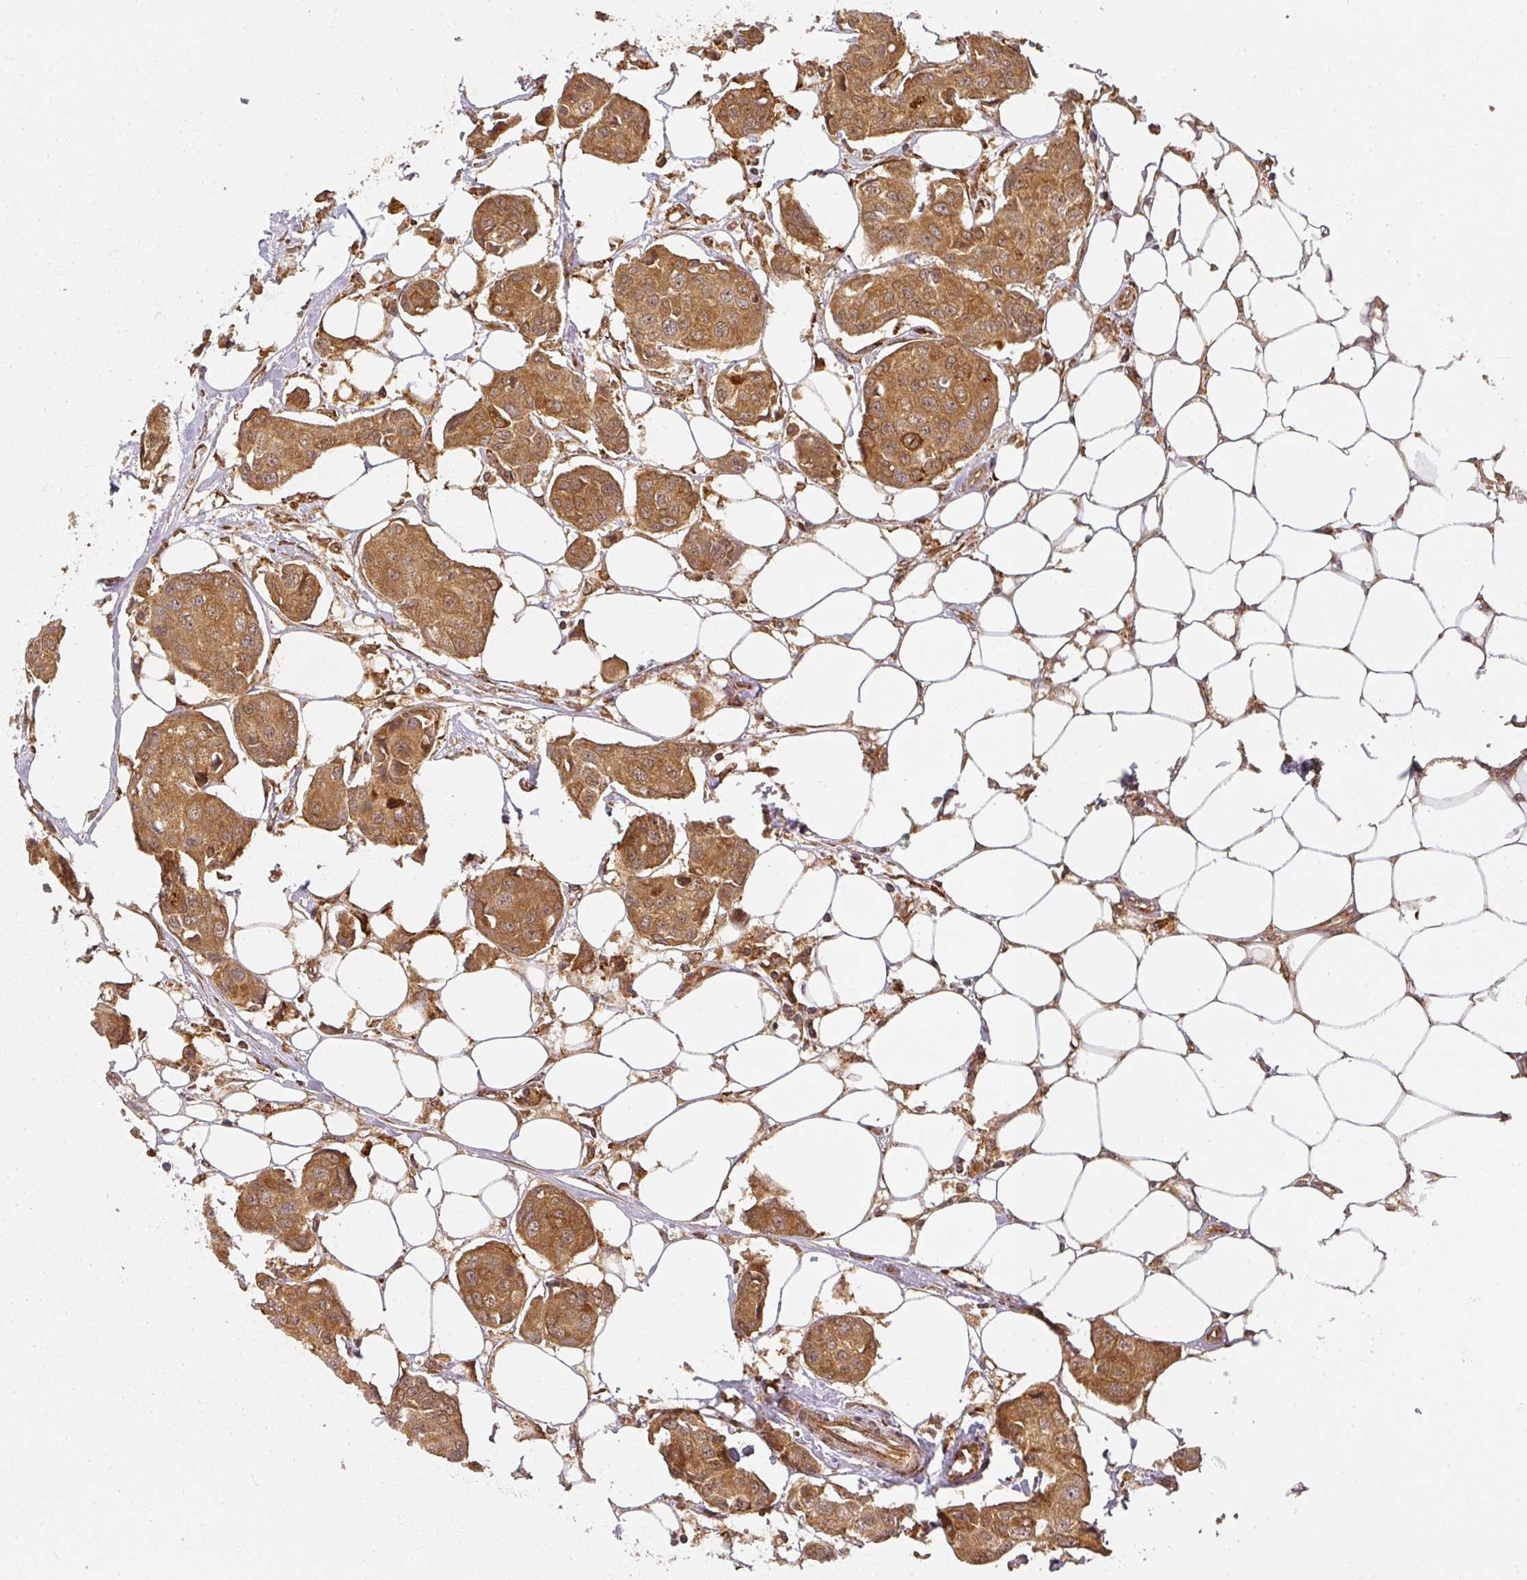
{"staining": {"intensity": "moderate", "quantity": ">75%", "location": "cytoplasmic/membranous"}, "tissue": "breast cancer", "cell_type": "Tumor cells", "image_type": "cancer", "snomed": [{"axis": "morphology", "description": "Duct carcinoma"}, {"axis": "topography", "description": "Breast"}, {"axis": "topography", "description": "Lymph node"}], "caption": "Protein expression analysis of human breast infiltrating ductal carcinoma reveals moderate cytoplasmic/membranous expression in about >75% of tumor cells. (DAB IHC with brightfield microscopy, high magnification).", "gene": "PPP6R3", "patient": {"sex": "female", "age": 80}}